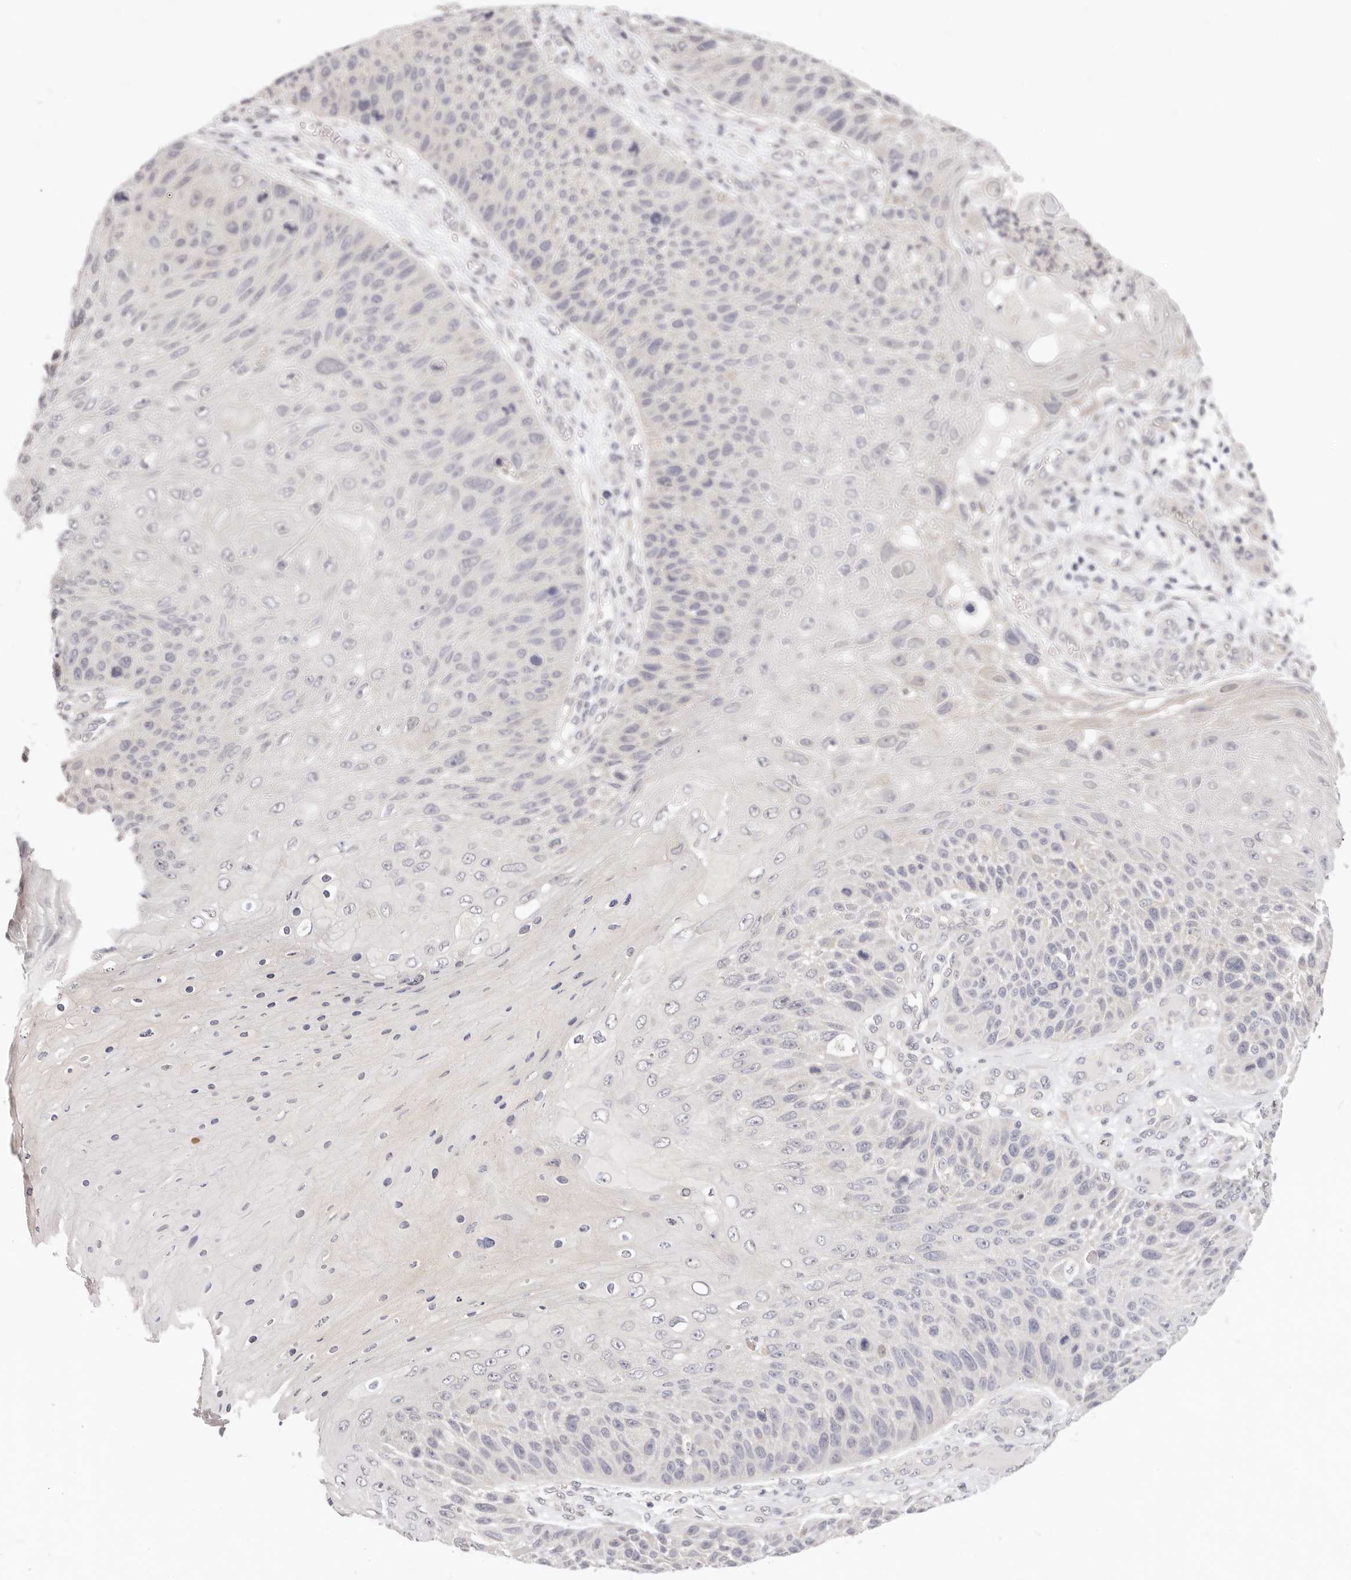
{"staining": {"intensity": "negative", "quantity": "none", "location": "none"}, "tissue": "skin cancer", "cell_type": "Tumor cells", "image_type": "cancer", "snomed": [{"axis": "morphology", "description": "Squamous cell carcinoma, NOS"}, {"axis": "topography", "description": "Skin"}], "caption": "Human skin cancer stained for a protein using immunohistochemistry reveals no positivity in tumor cells.", "gene": "GGPS1", "patient": {"sex": "female", "age": 88}}